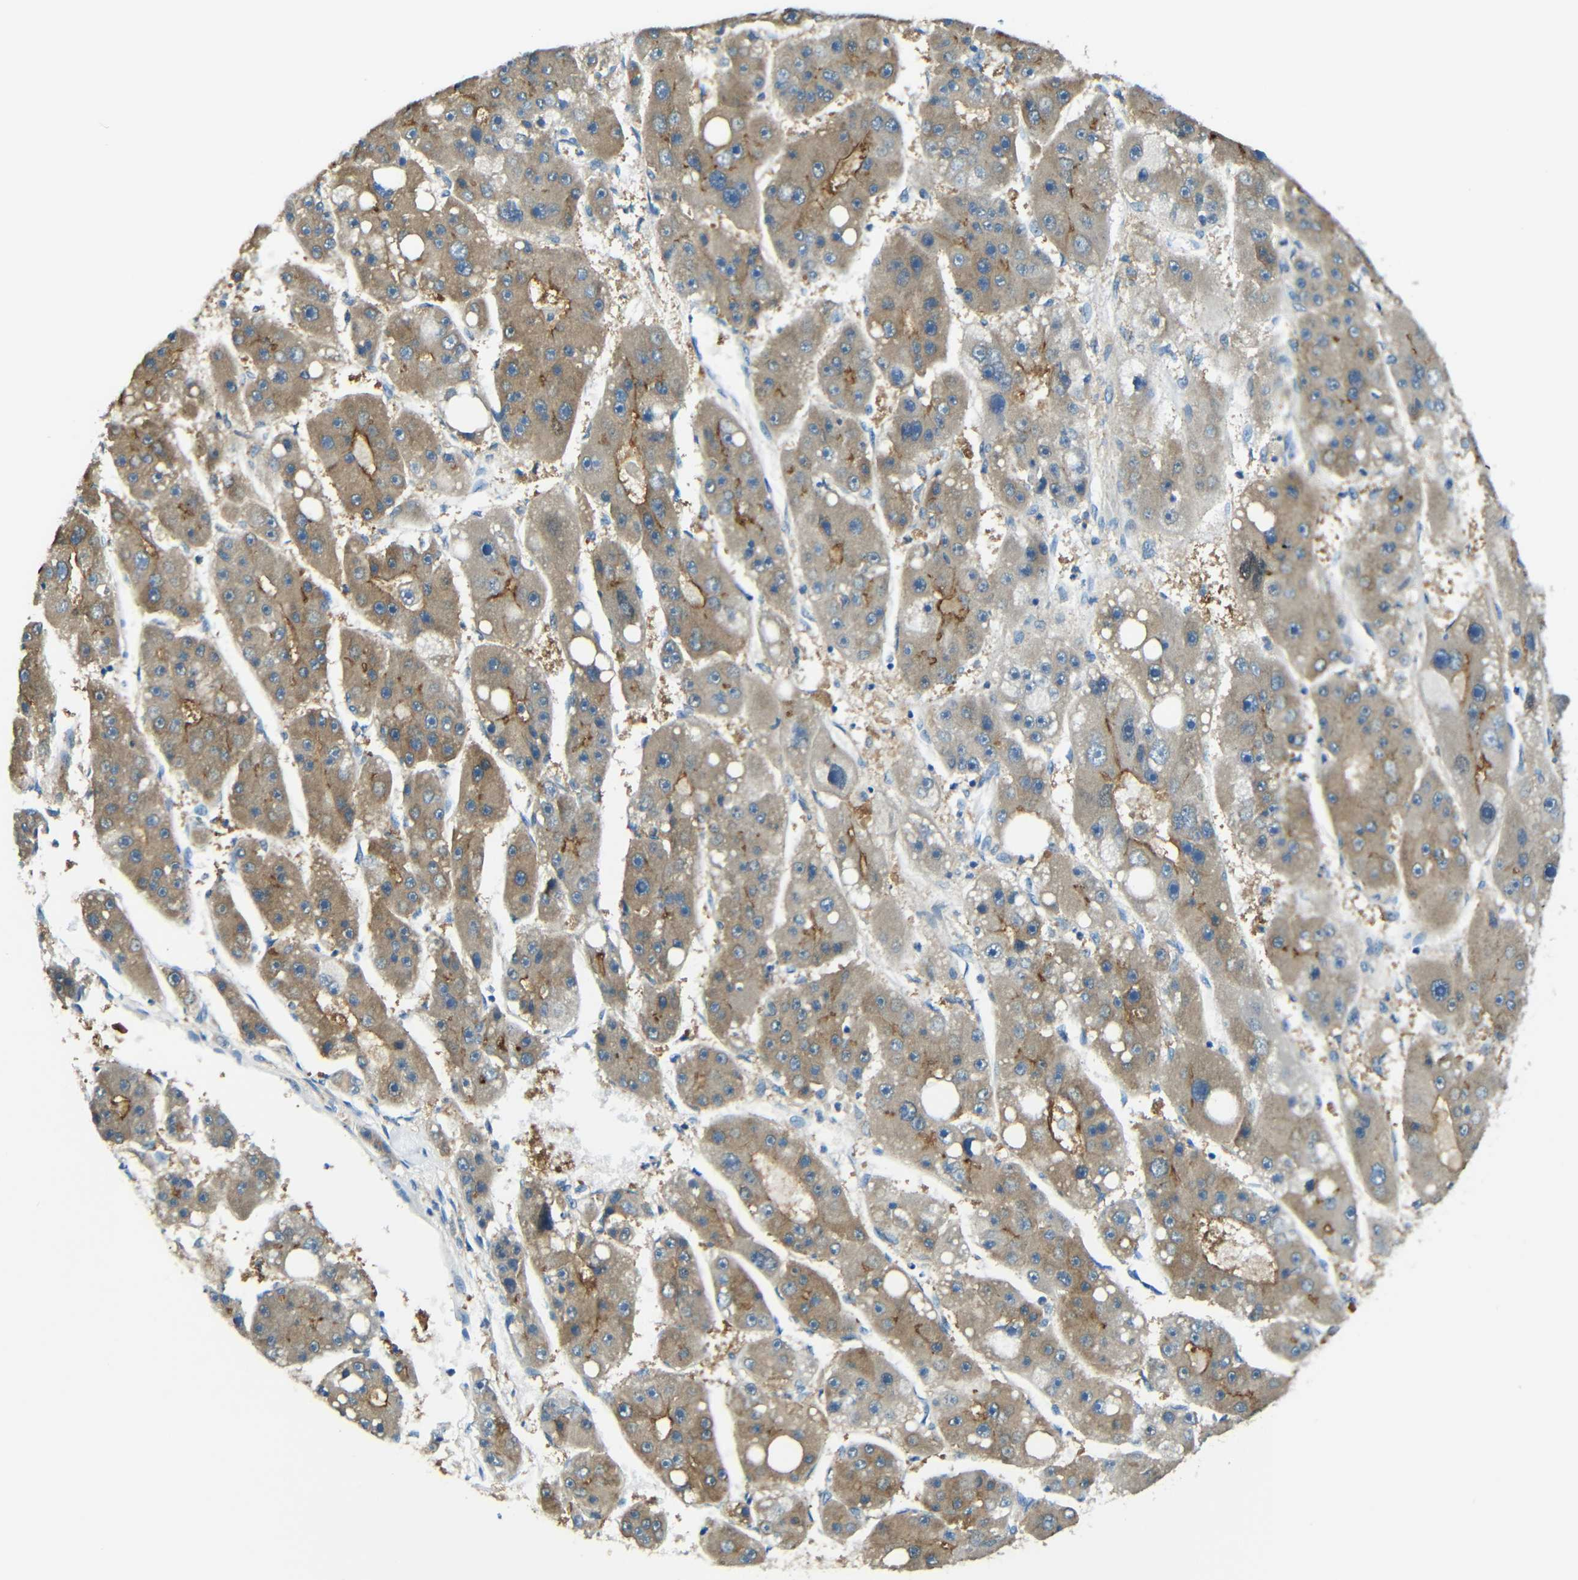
{"staining": {"intensity": "moderate", "quantity": ">75%", "location": "cytoplasmic/membranous"}, "tissue": "liver cancer", "cell_type": "Tumor cells", "image_type": "cancer", "snomed": [{"axis": "morphology", "description": "Carcinoma, Hepatocellular, NOS"}, {"axis": "topography", "description": "Liver"}], "caption": "Protein analysis of liver cancer tissue exhibits moderate cytoplasmic/membranous staining in approximately >75% of tumor cells.", "gene": "CYP26B1", "patient": {"sex": "female", "age": 61}}